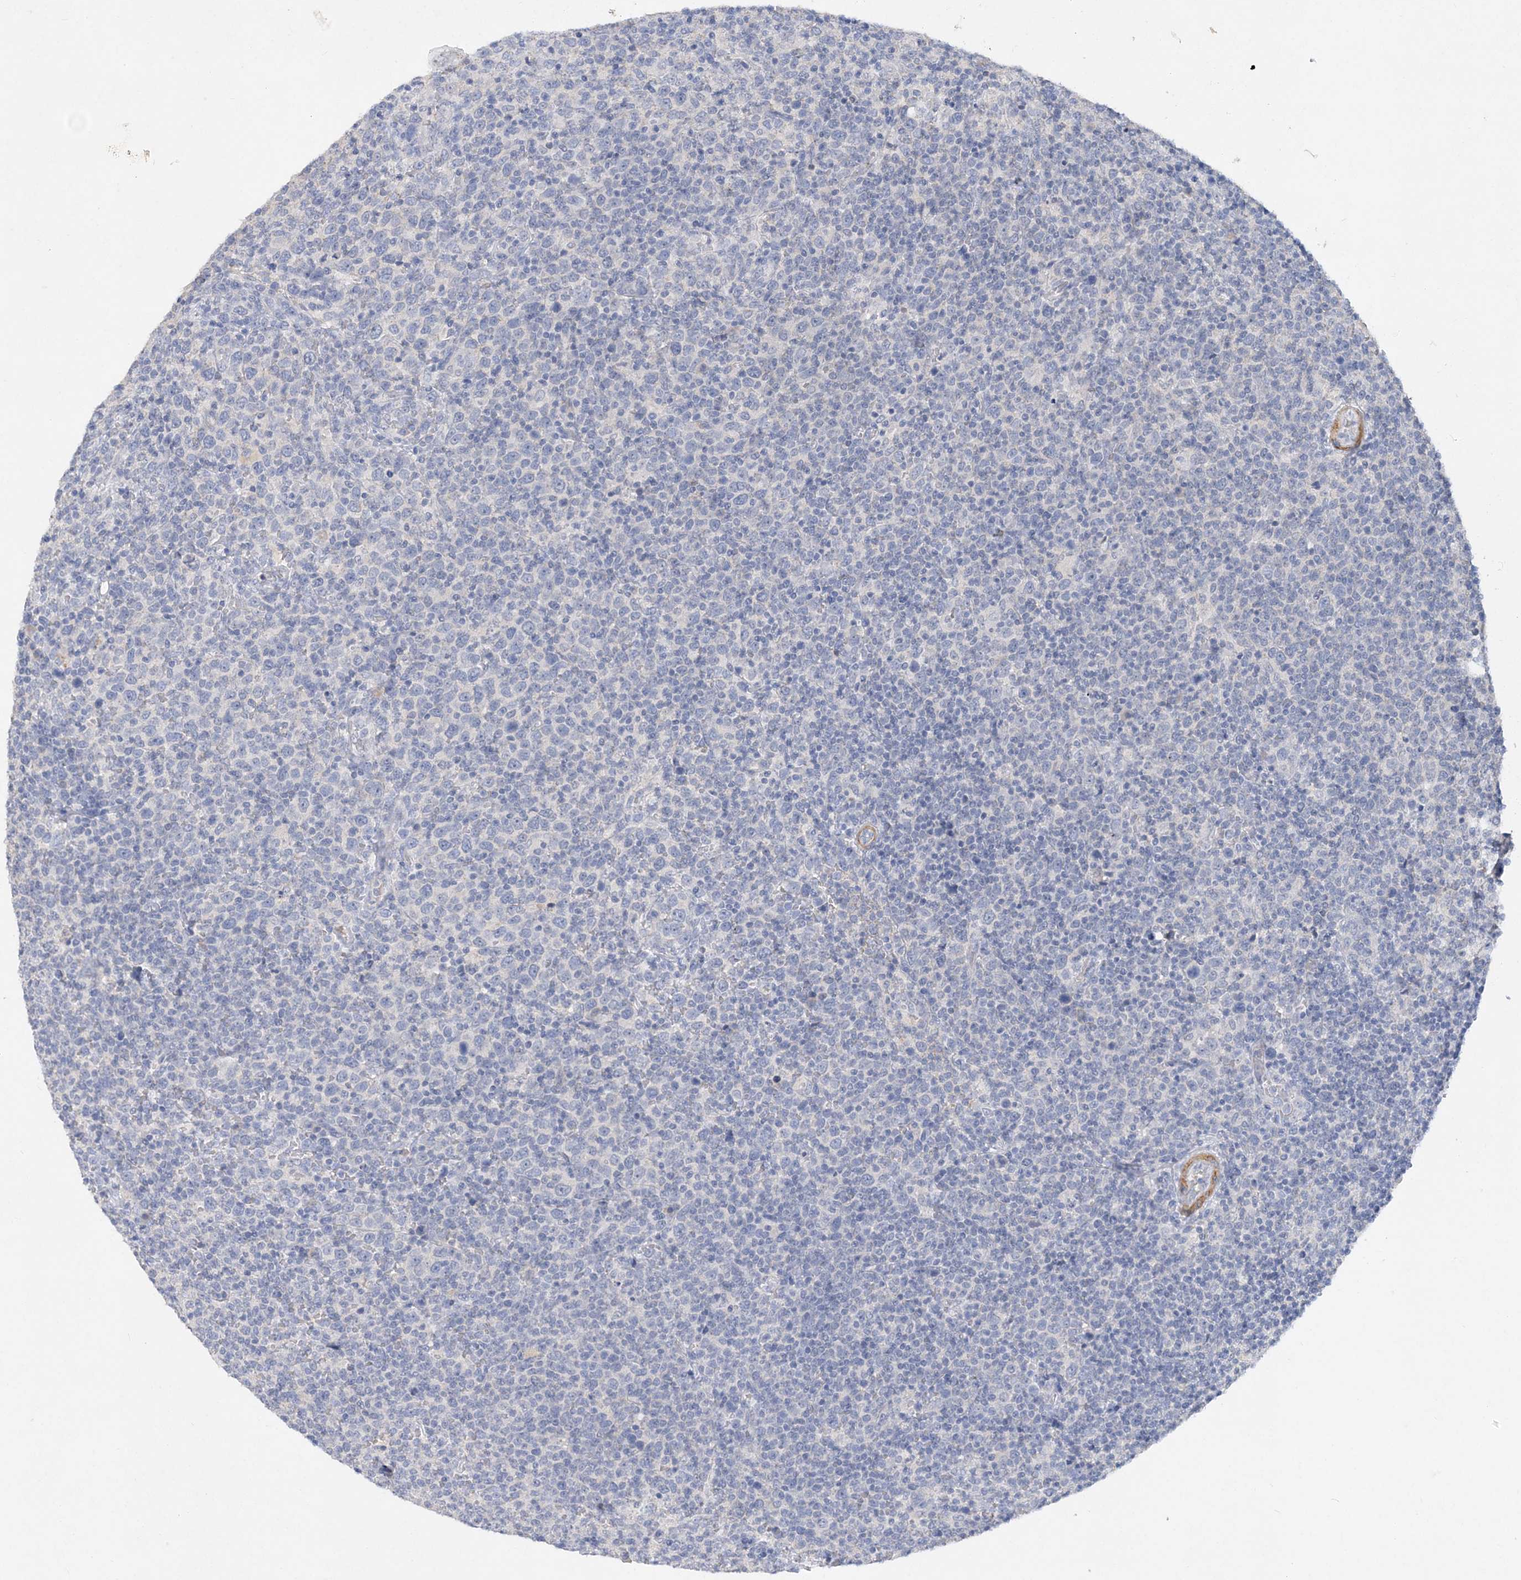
{"staining": {"intensity": "negative", "quantity": "none", "location": "none"}, "tissue": "lymphoma", "cell_type": "Tumor cells", "image_type": "cancer", "snomed": [{"axis": "morphology", "description": "Malignant lymphoma, non-Hodgkin's type, High grade"}, {"axis": "topography", "description": "Lymph node"}], "caption": "Histopathology image shows no protein expression in tumor cells of lymphoma tissue. (DAB (3,3'-diaminobenzidine) immunohistochemistry with hematoxylin counter stain).", "gene": "C11orf58", "patient": {"sex": "male", "age": 61}}